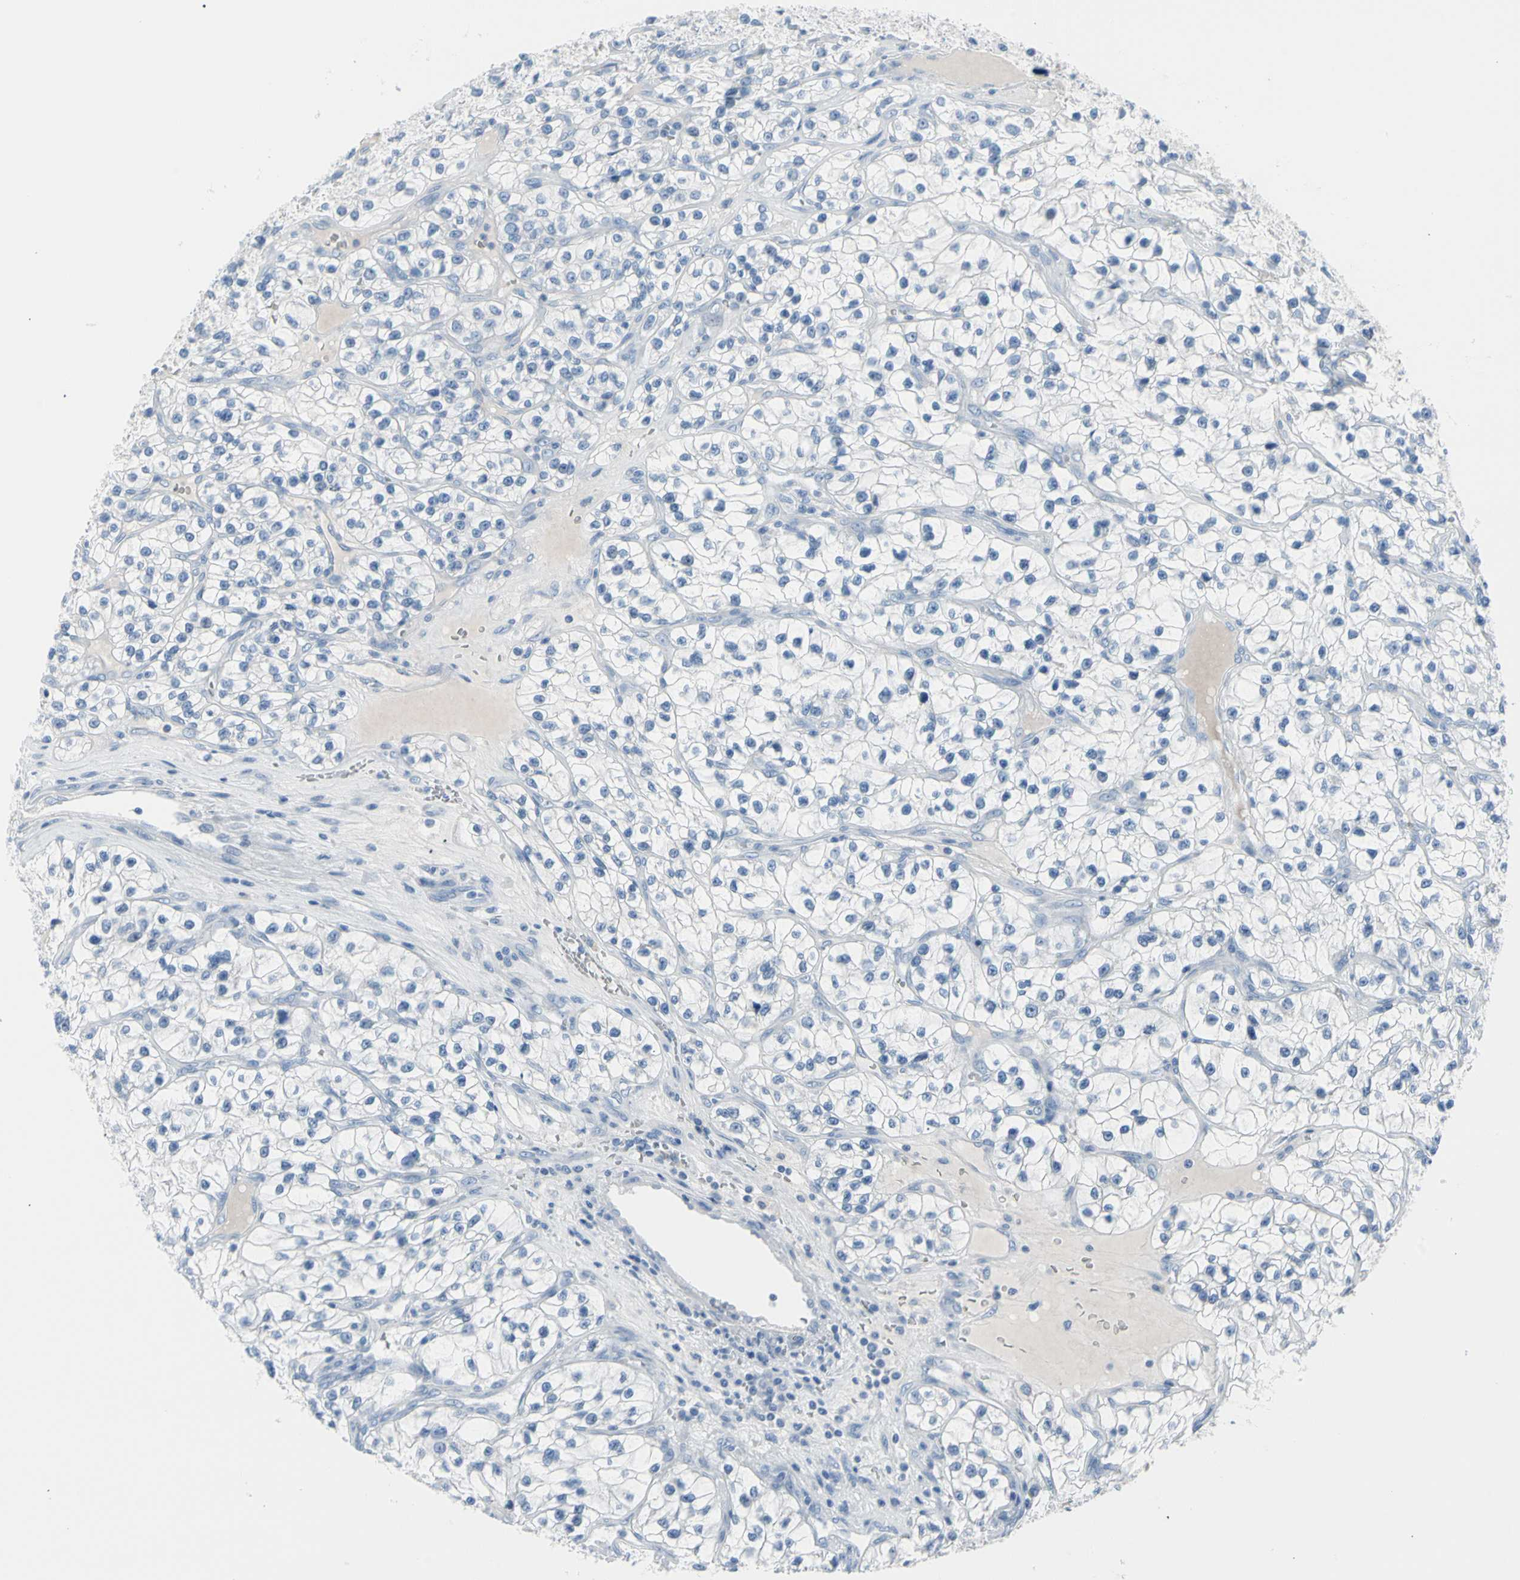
{"staining": {"intensity": "negative", "quantity": "none", "location": "none"}, "tissue": "renal cancer", "cell_type": "Tumor cells", "image_type": "cancer", "snomed": [{"axis": "morphology", "description": "Adenocarcinoma, NOS"}, {"axis": "topography", "description": "Kidney"}], "caption": "Tumor cells are negative for brown protein staining in renal adenocarcinoma.", "gene": "TPO", "patient": {"sex": "female", "age": 57}}